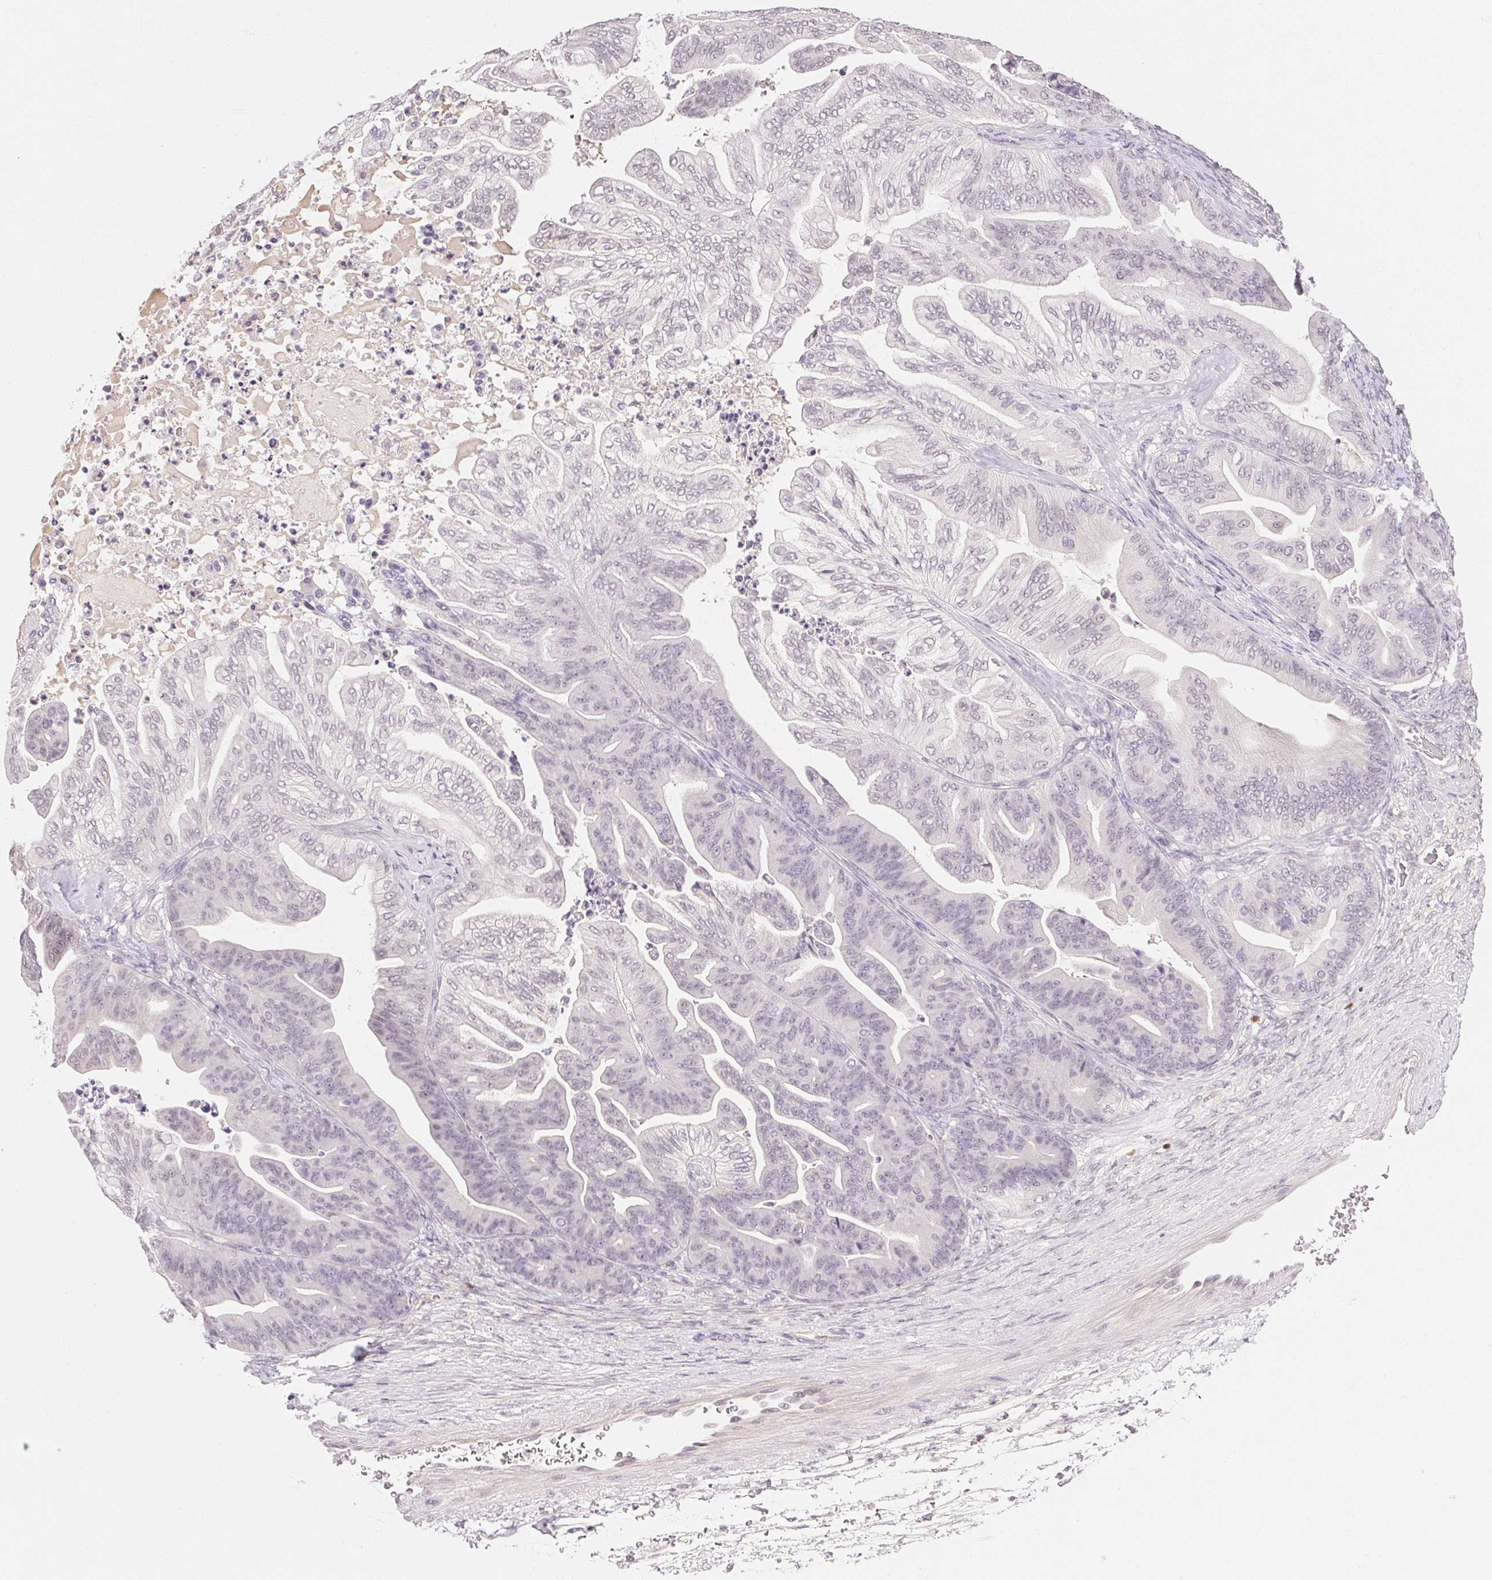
{"staining": {"intensity": "negative", "quantity": "none", "location": "none"}, "tissue": "ovarian cancer", "cell_type": "Tumor cells", "image_type": "cancer", "snomed": [{"axis": "morphology", "description": "Cystadenocarcinoma, mucinous, NOS"}, {"axis": "topography", "description": "Ovary"}], "caption": "Tumor cells show no significant expression in ovarian cancer. The staining was performed using DAB (3,3'-diaminobenzidine) to visualize the protein expression in brown, while the nuclei were stained in blue with hematoxylin (Magnification: 20x).", "gene": "FNDC4", "patient": {"sex": "female", "age": 67}}